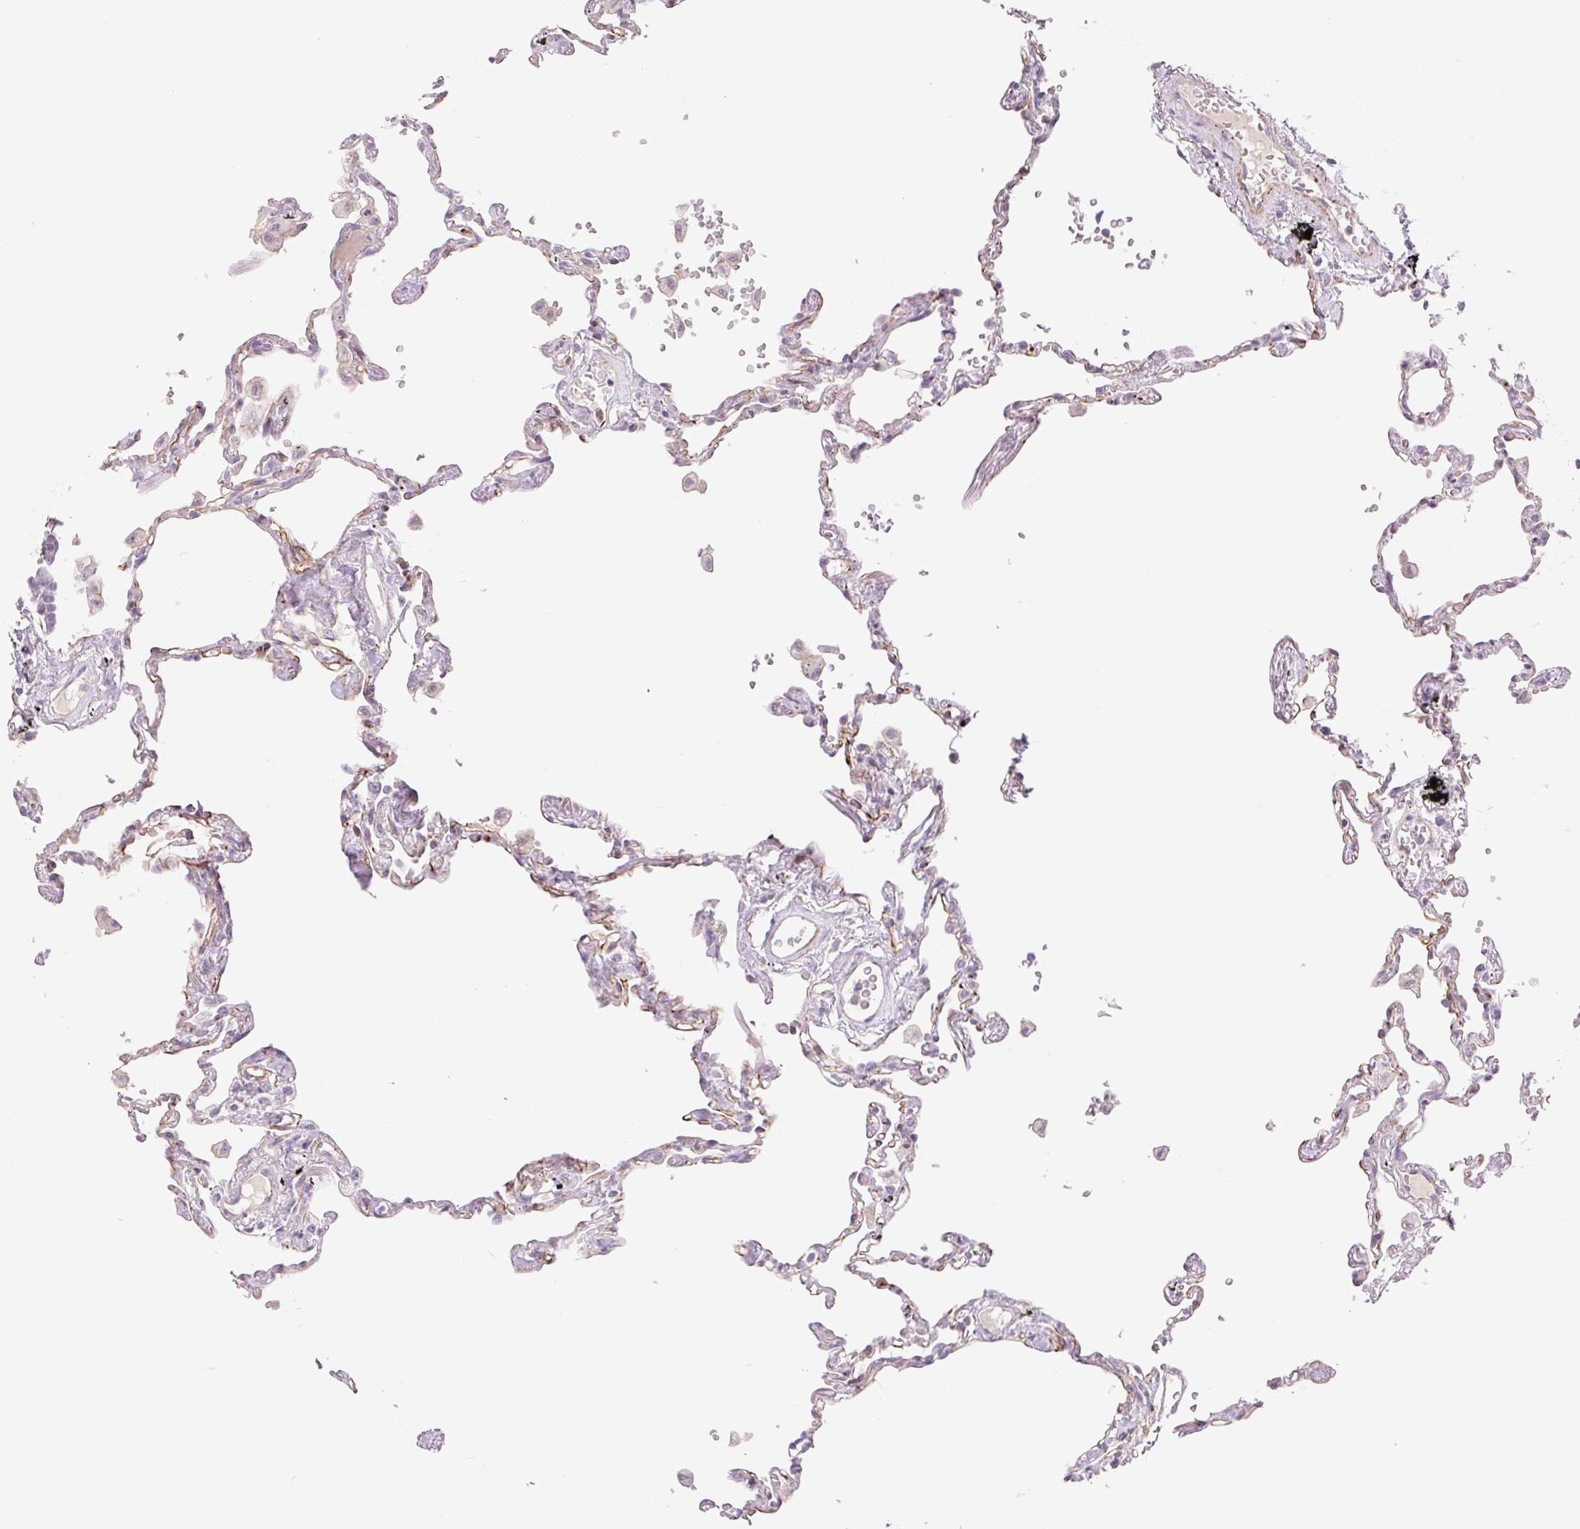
{"staining": {"intensity": "negative", "quantity": "none", "location": "none"}, "tissue": "lung", "cell_type": "Alveolar cells", "image_type": "normal", "snomed": [{"axis": "morphology", "description": "Normal tissue, NOS"}, {"axis": "topography", "description": "Lung"}], "caption": "A high-resolution photomicrograph shows immunohistochemistry (IHC) staining of unremarkable lung, which shows no significant positivity in alveolar cells.", "gene": "ZFYVE21", "patient": {"sex": "female", "age": 67}}